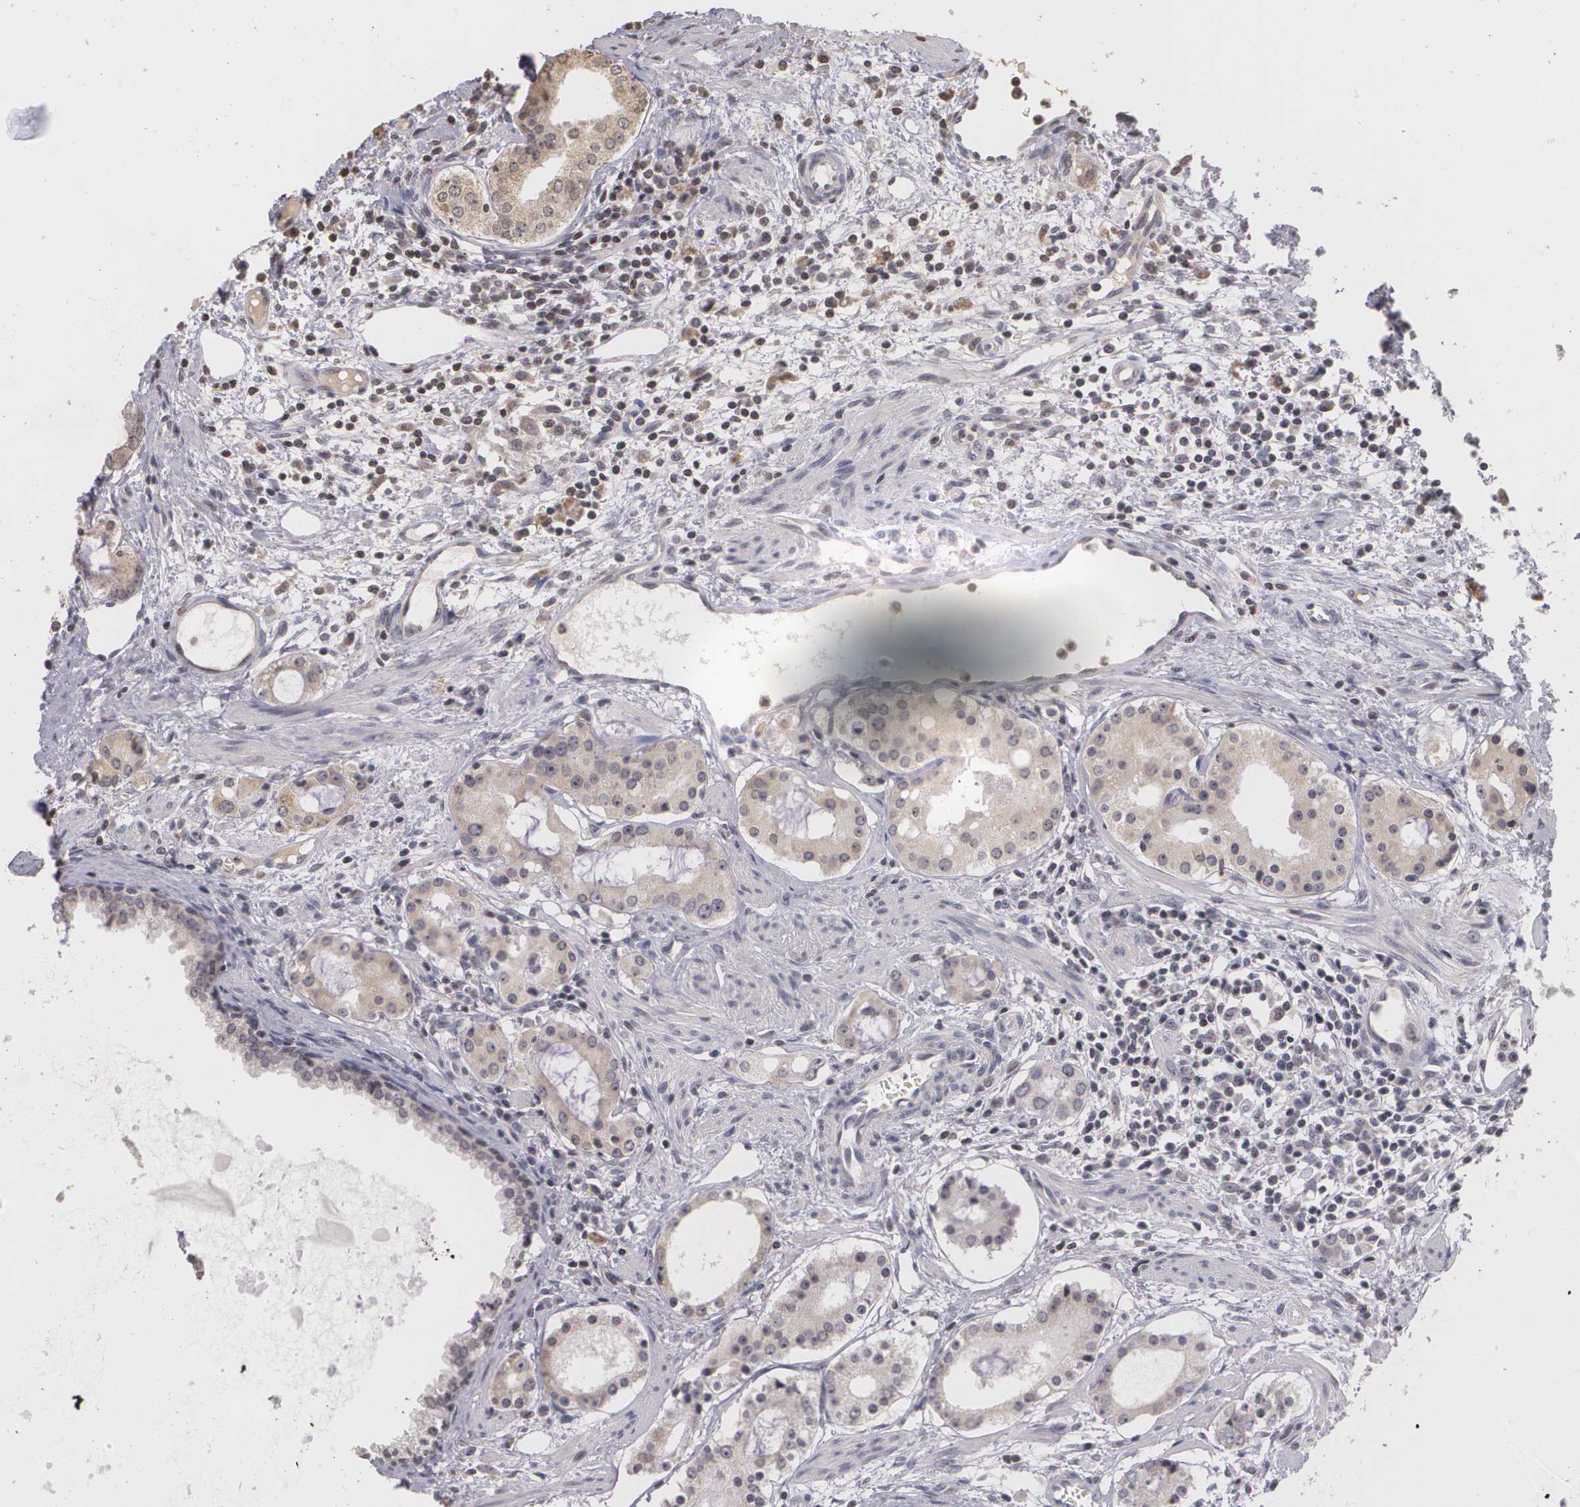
{"staining": {"intensity": "negative", "quantity": "none", "location": "none"}, "tissue": "prostate cancer", "cell_type": "Tumor cells", "image_type": "cancer", "snomed": [{"axis": "morphology", "description": "Adenocarcinoma, Medium grade"}, {"axis": "topography", "description": "Prostate"}], "caption": "This is an immunohistochemistry photomicrograph of medium-grade adenocarcinoma (prostate). There is no expression in tumor cells.", "gene": "THRB", "patient": {"sex": "male", "age": 73}}